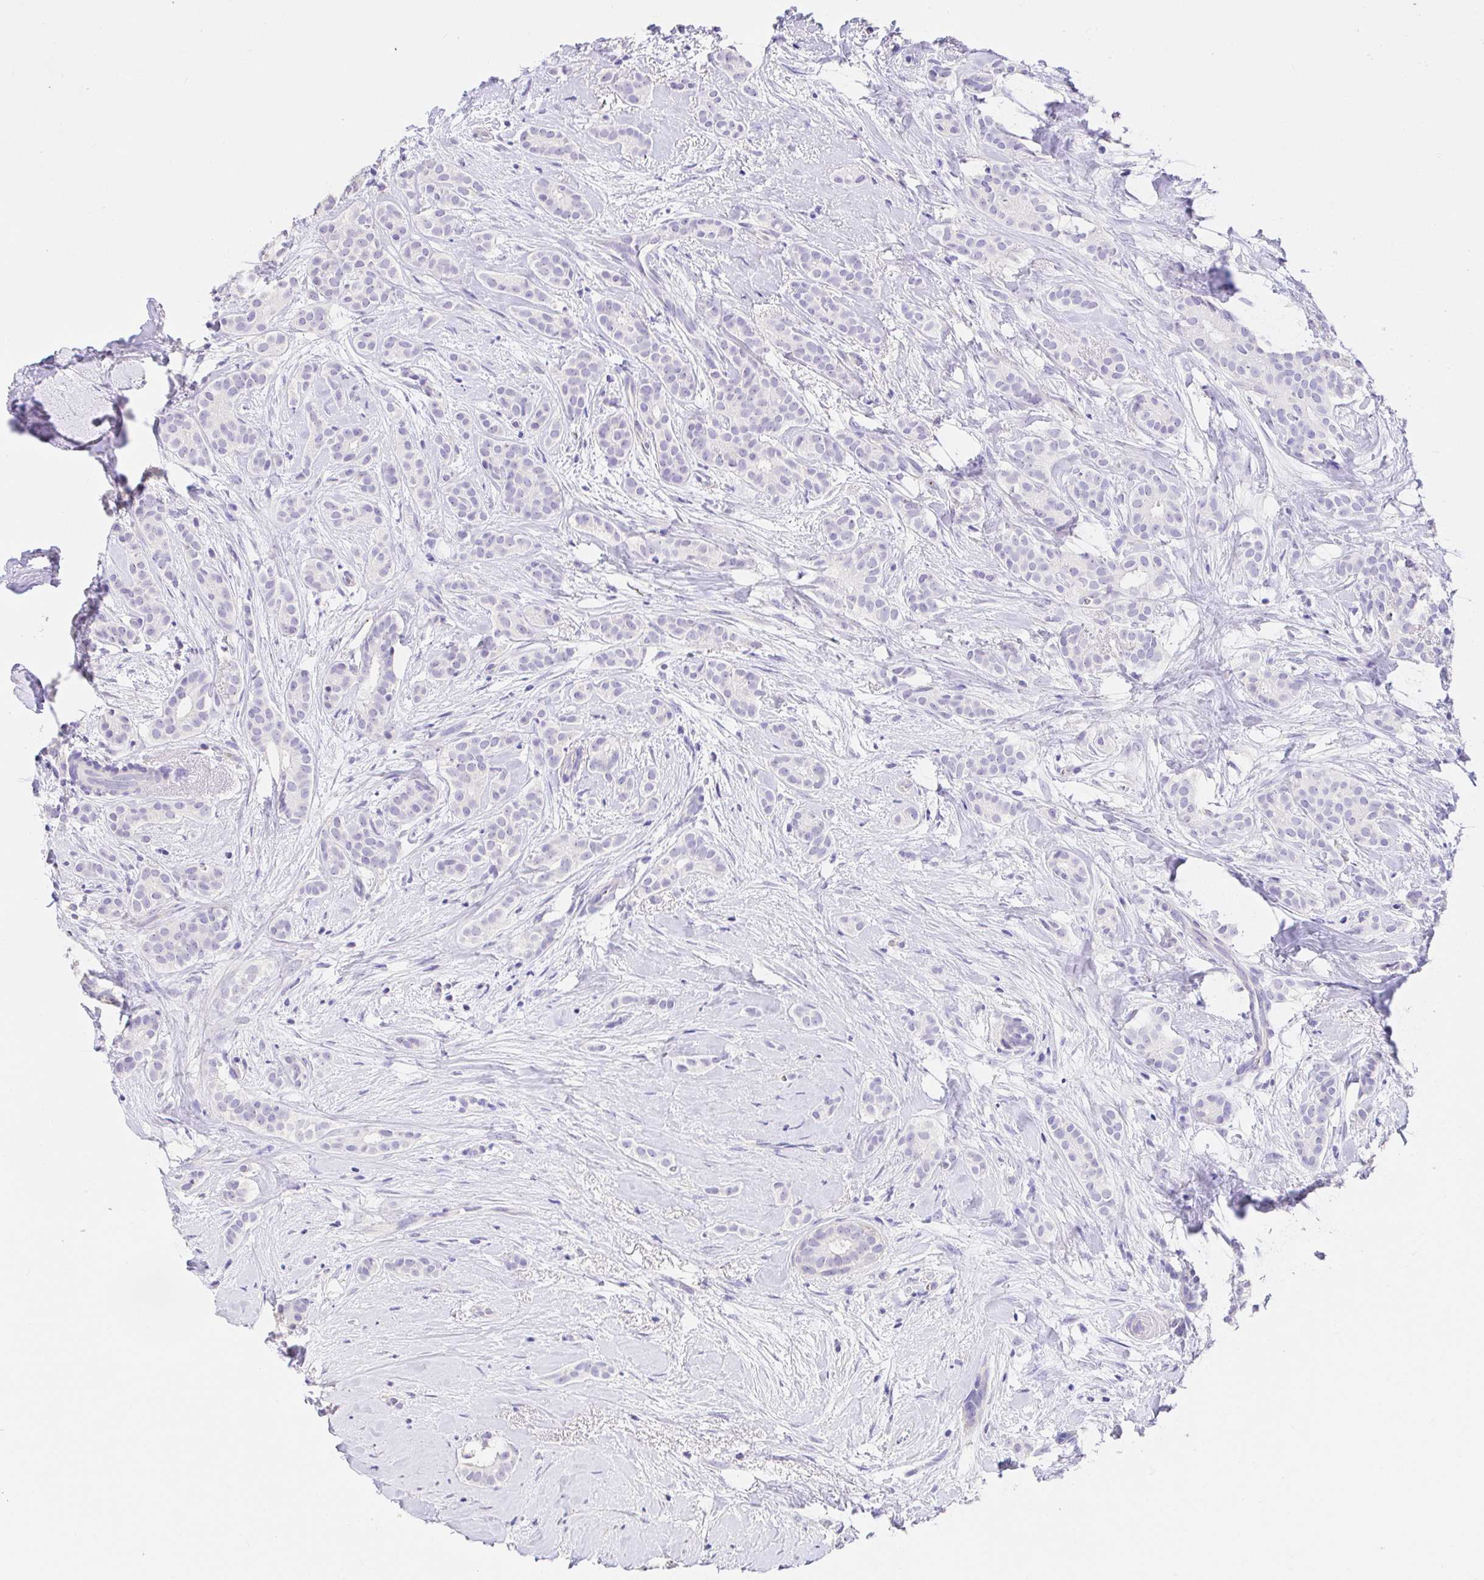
{"staining": {"intensity": "negative", "quantity": "none", "location": "none"}, "tissue": "breast cancer", "cell_type": "Tumor cells", "image_type": "cancer", "snomed": [{"axis": "morphology", "description": "Duct carcinoma"}, {"axis": "topography", "description": "Breast"}], "caption": "A photomicrograph of infiltrating ductal carcinoma (breast) stained for a protein exhibits no brown staining in tumor cells. (DAB (3,3'-diaminobenzidine) immunohistochemistry visualized using brightfield microscopy, high magnification).", "gene": "CDO1", "patient": {"sex": "female", "age": 65}}